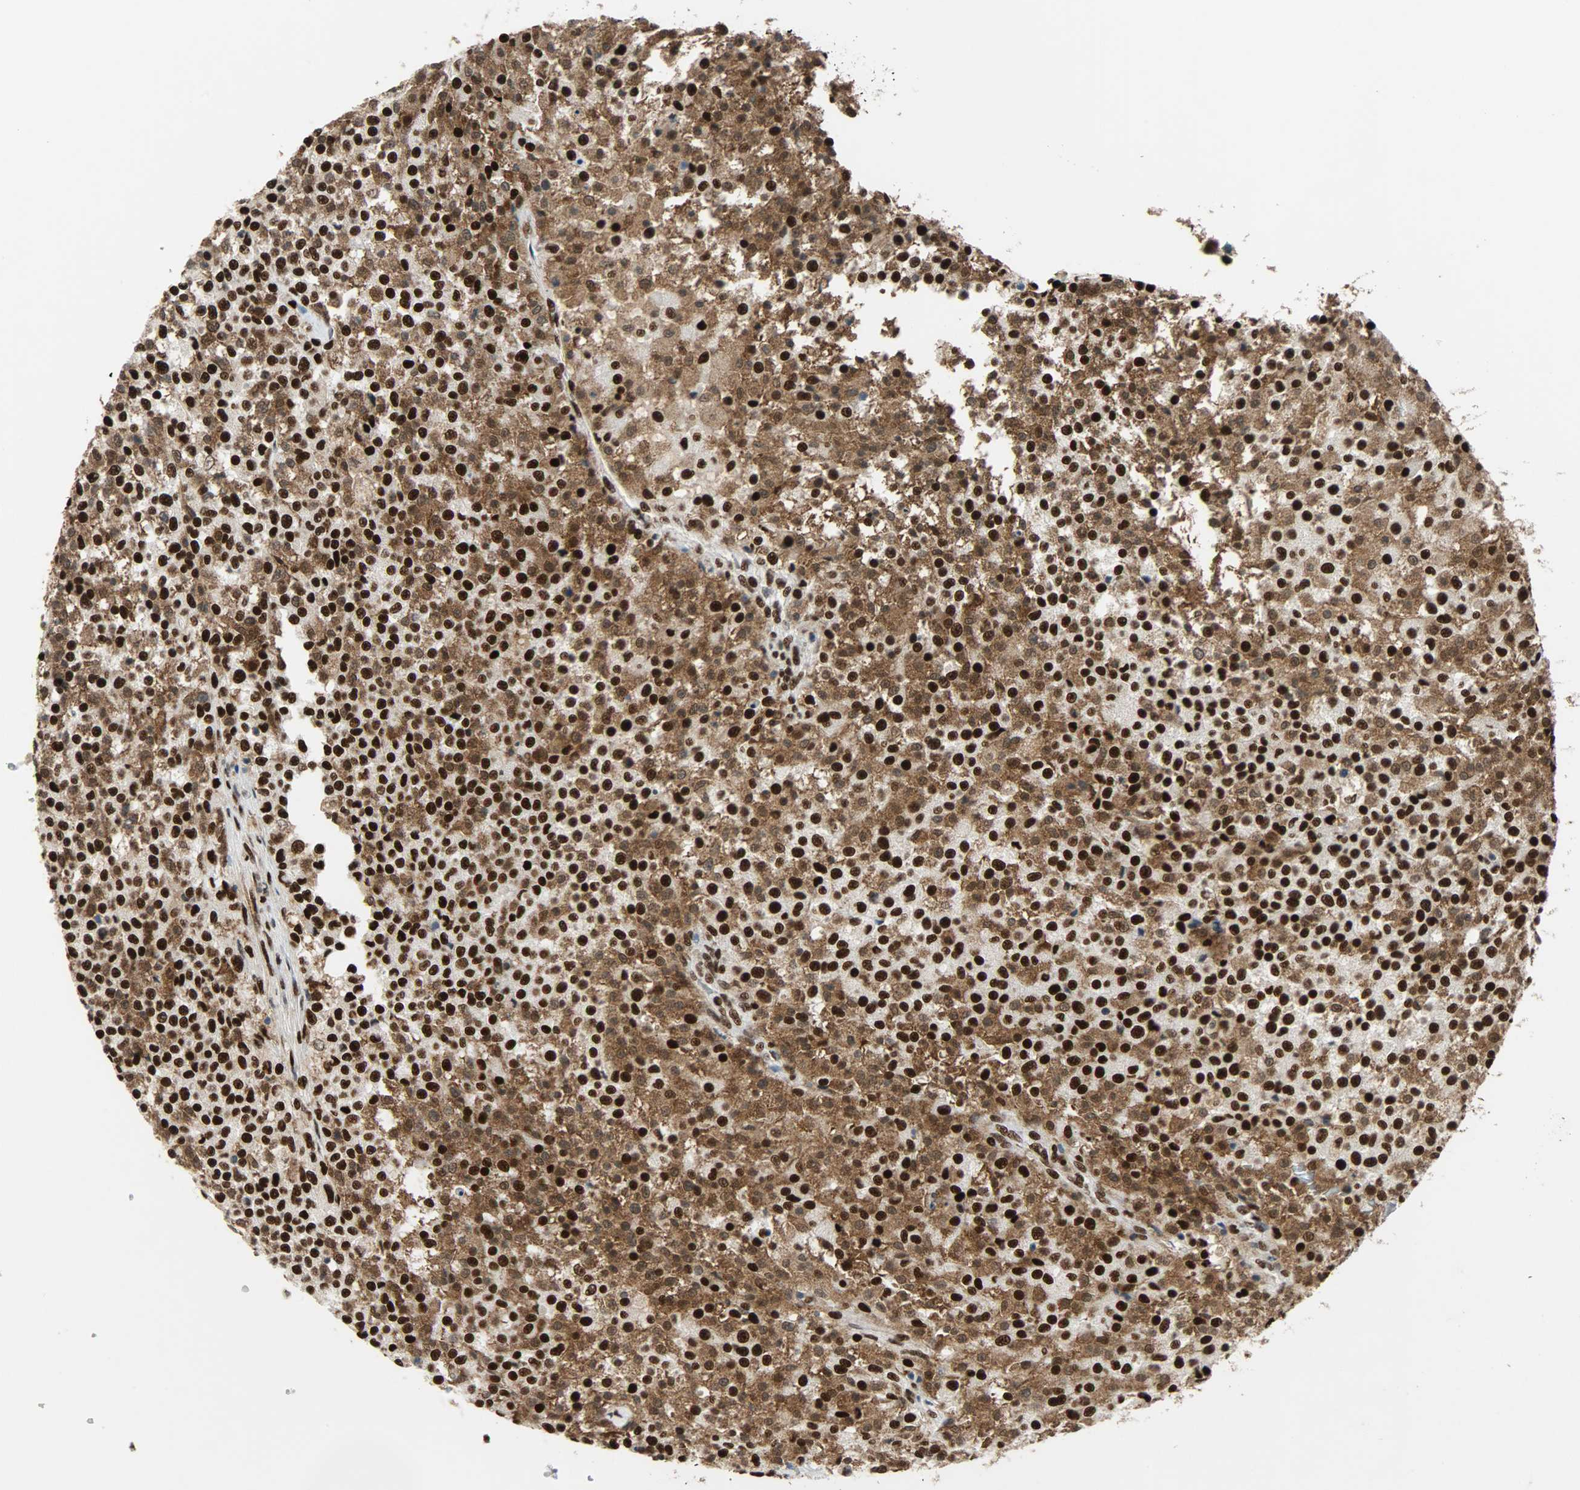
{"staining": {"intensity": "strong", "quantity": ">75%", "location": "cytoplasmic/membranous,nuclear"}, "tissue": "testis cancer", "cell_type": "Tumor cells", "image_type": "cancer", "snomed": [{"axis": "morphology", "description": "Seminoma, NOS"}, {"axis": "topography", "description": "Testis"}], "caption": "Protein staining of testis cancer tissue demonstrates strong cytoplasmic/membranous and nuclear expression in approximately >75% of tumor cells. The protein of interest is shown in brown color, while the nuclei are stained blue.", "gene": "SSB", "patient": {"sex": "male", "age": 59}}